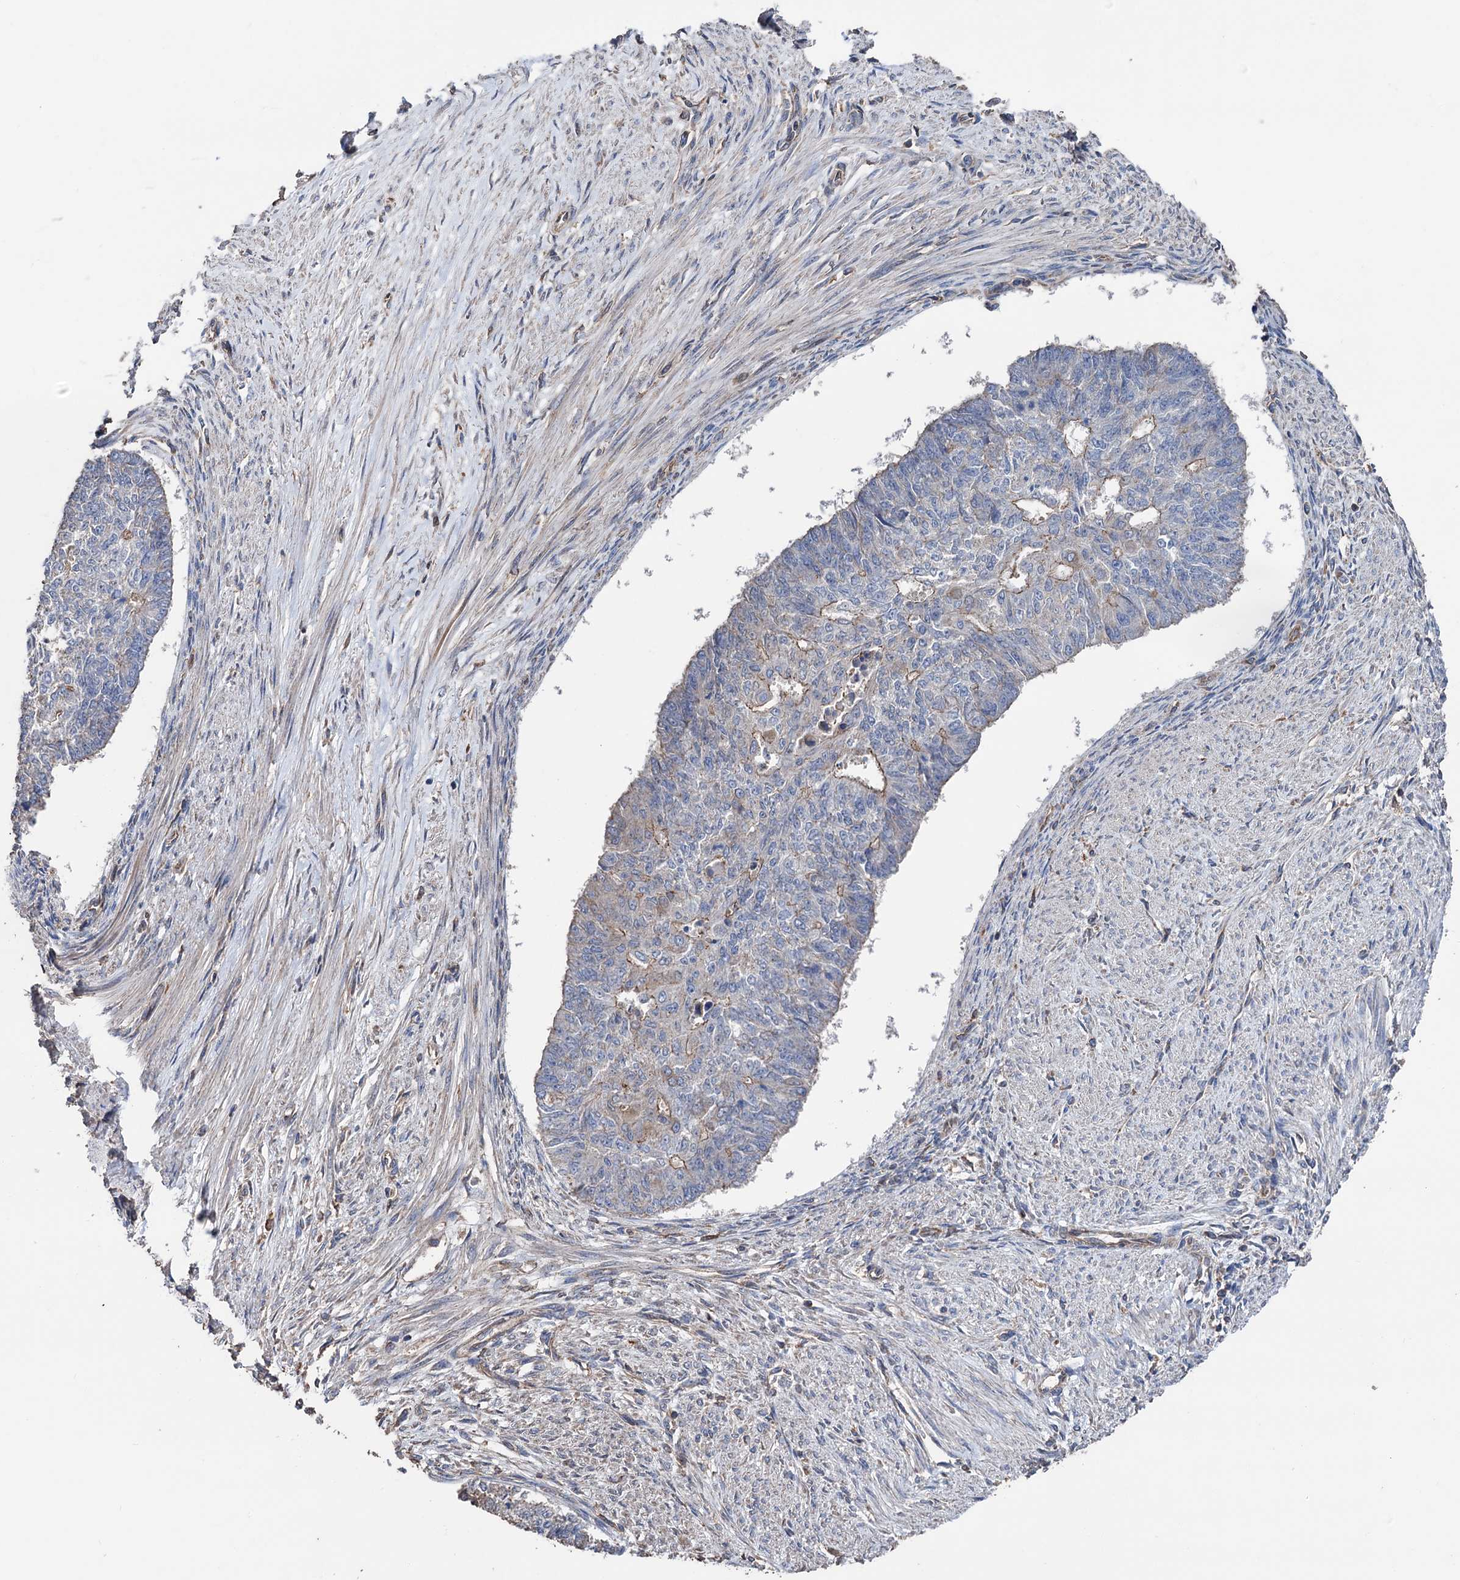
{"staining": {"intensity": "negative", "quantity": "none", "location": "none"}, "tissue": "endometrial cancer", "cell_type": "Tumor cells", "image_type": "cancer", "snomed": [{"axis": "morphology", "description": "Adenocarcinoma, NOS"}, {"axis": "topography", "description": "Endometrium"}], "caption": "There is no significant staining in tumor cells of endometrial adenocarcinoma.", "gene": "STING1", "patient": {"sex": "female", "age": 32}}